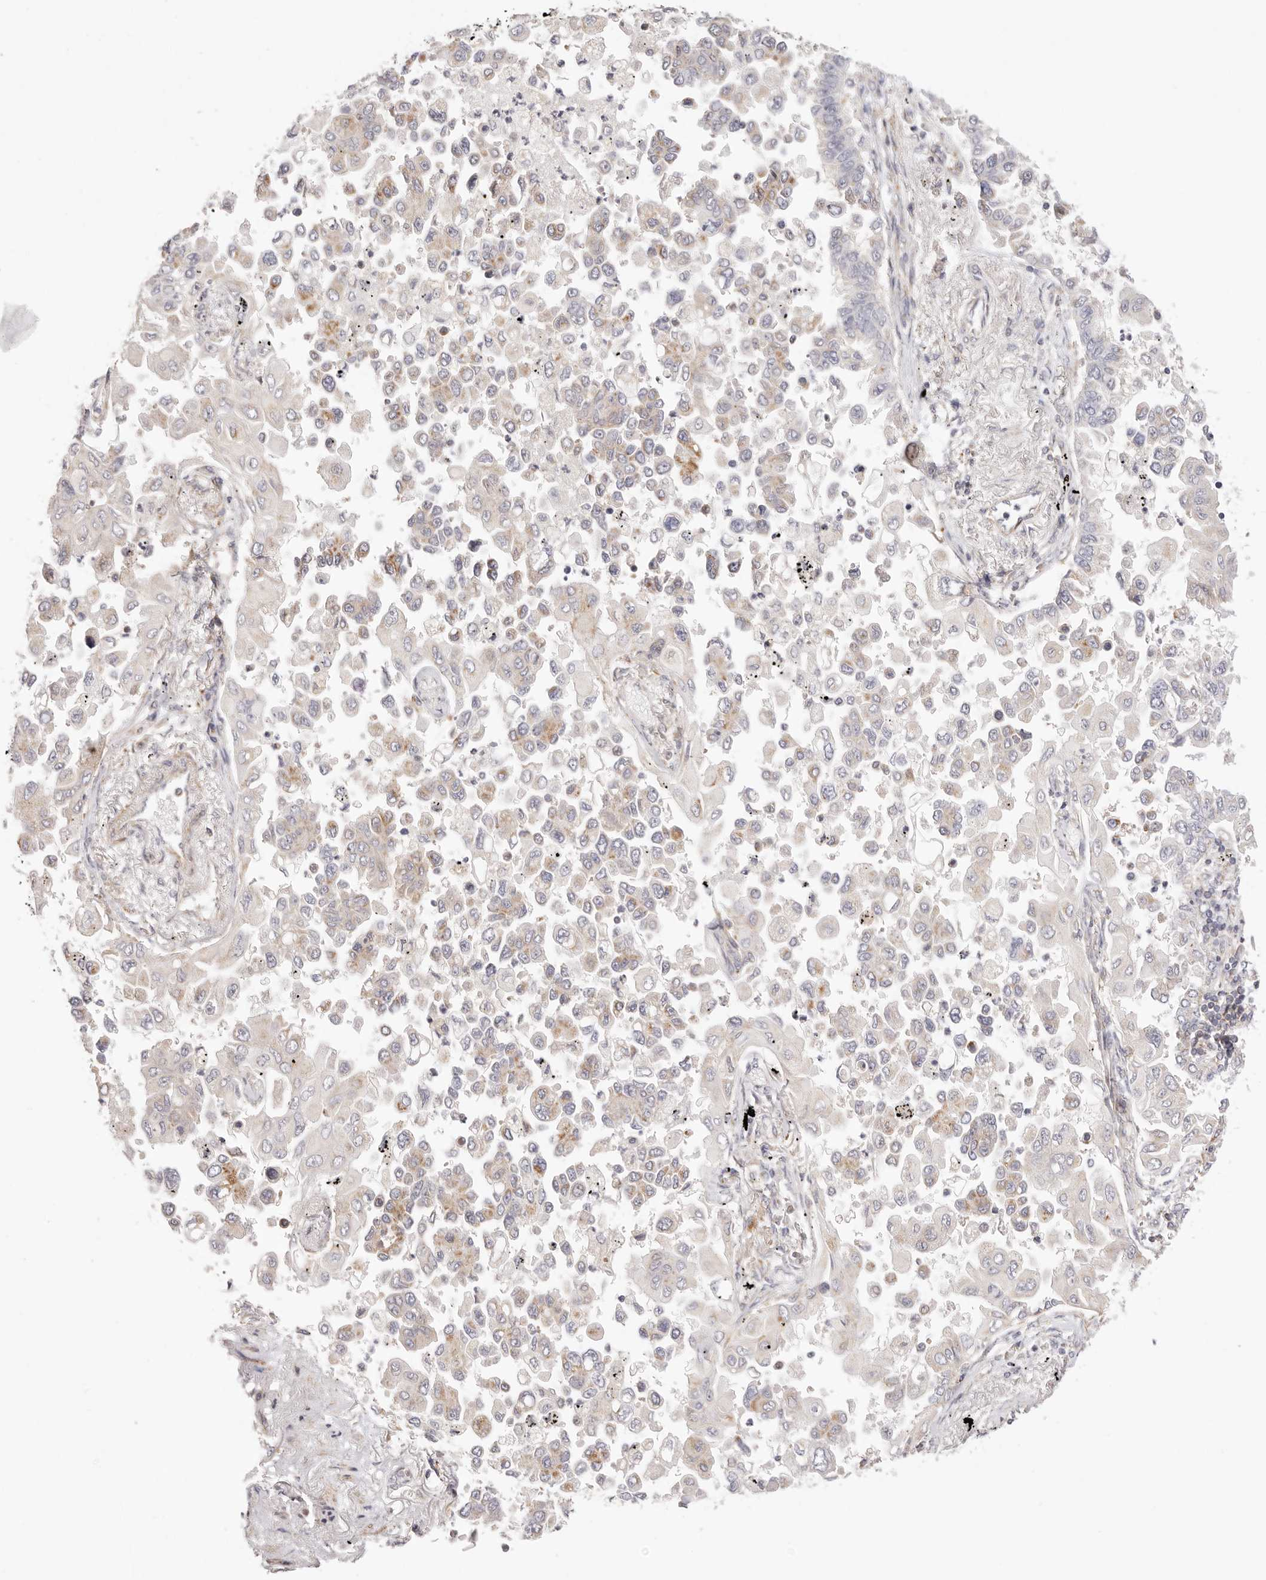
{"staining": {"intensity": "weak", "quantity": "<25%", "location": "cytoplasmic/membranous"}, "tissue": "lung cancer", "cell_type": "Tumor cells", "image_type": "cancer", "snomed": [{"axis": "morphology", "description": "Adenocarcinoma, NOS"}, {"axis": "topography", "description": "Lung"}], "caption": "There is no significant positivity in tumor cells of lung cancer.", "gene": "KCMF1", "patient": {"sex": "female", "age": 67}}